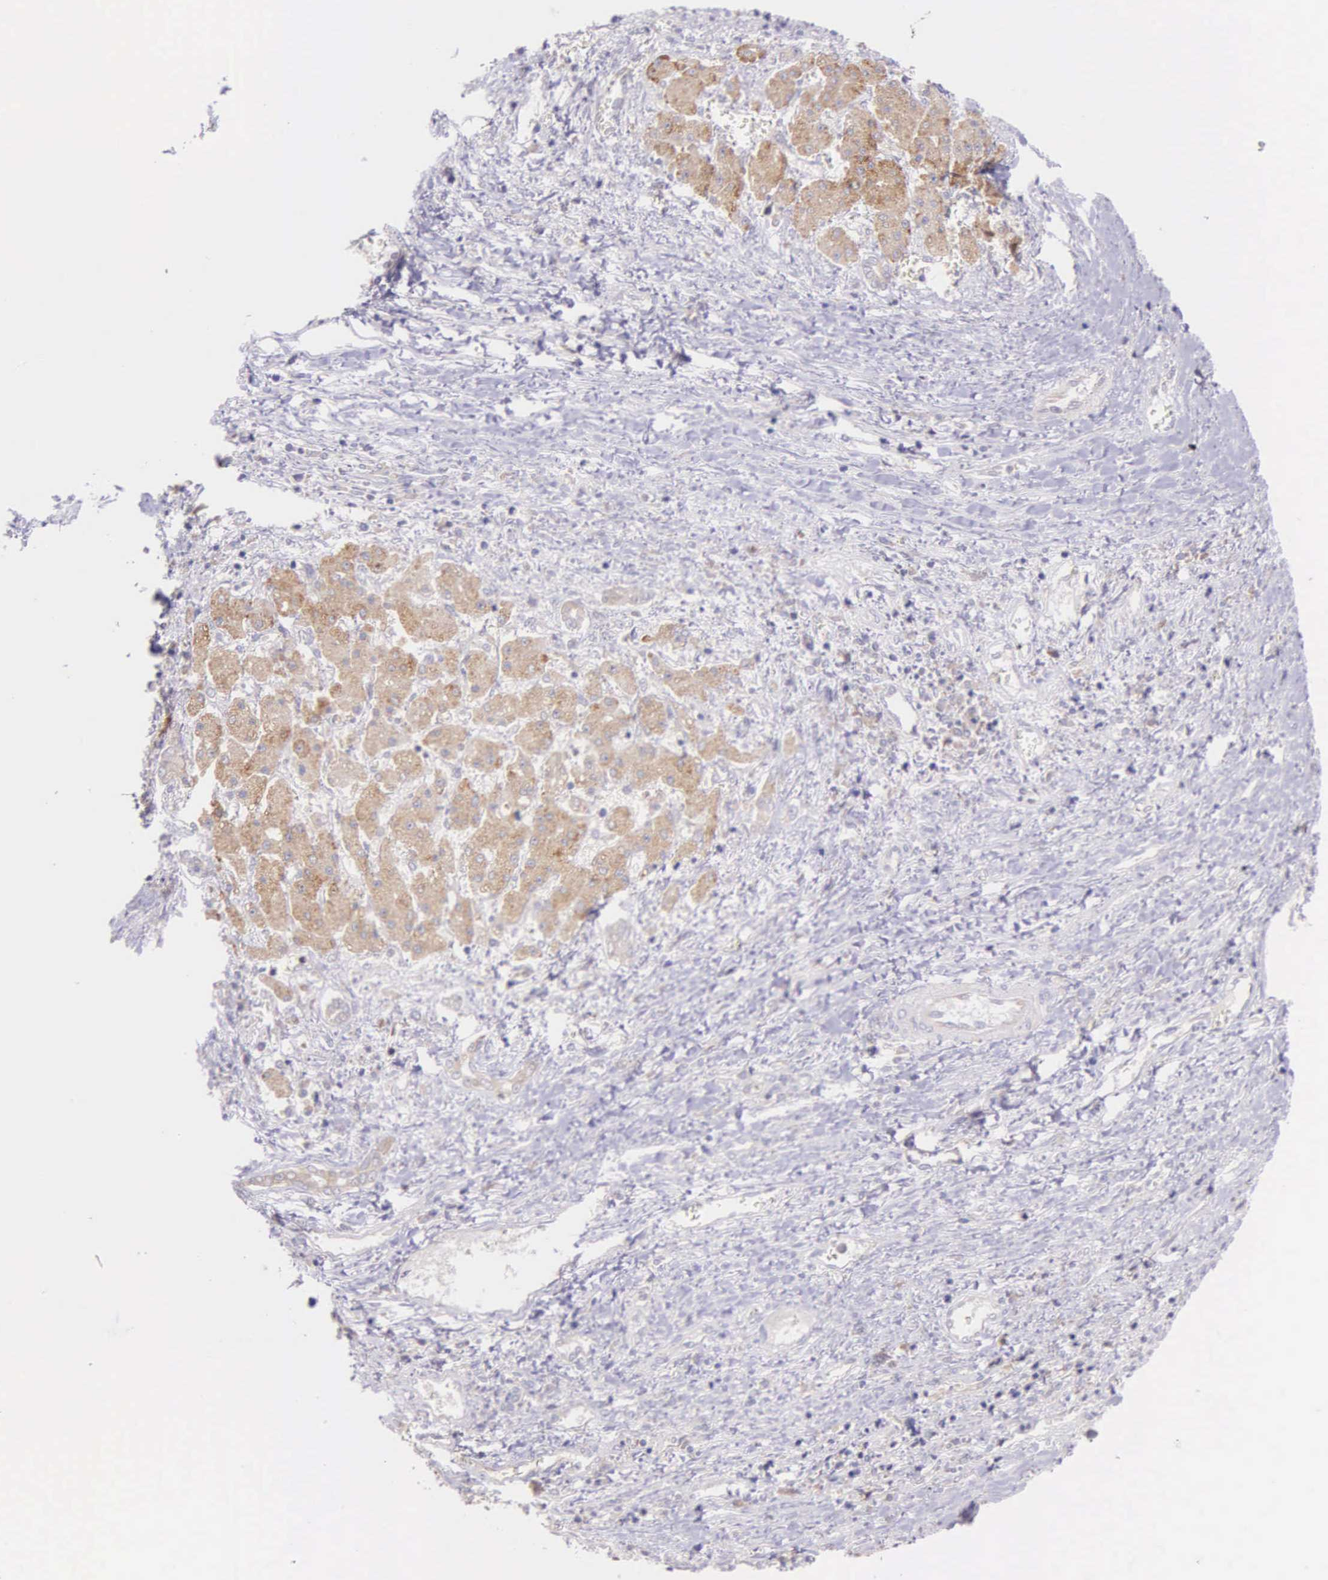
{"staining": {"intensity": "weak", "quantity": ">75%", "location": "cytoplasmic/membranous"}, "tissue": "liver cancer", "cell_type": "Tumor cells", "image_type": "cancer", "snomed": [{"axis": "morphology", "description": "Carcinoma, Hepatocellular, NOS"}, {"axis": "topography", "description": "Liver"}], "caption": "Weak cytoplasmic/membranous protein staining is present in about >75% of tumor cells in liver hepatocellular carcinoma.", "gene": "NSDHL", "patient": {"sex": "male", "age": 24}}